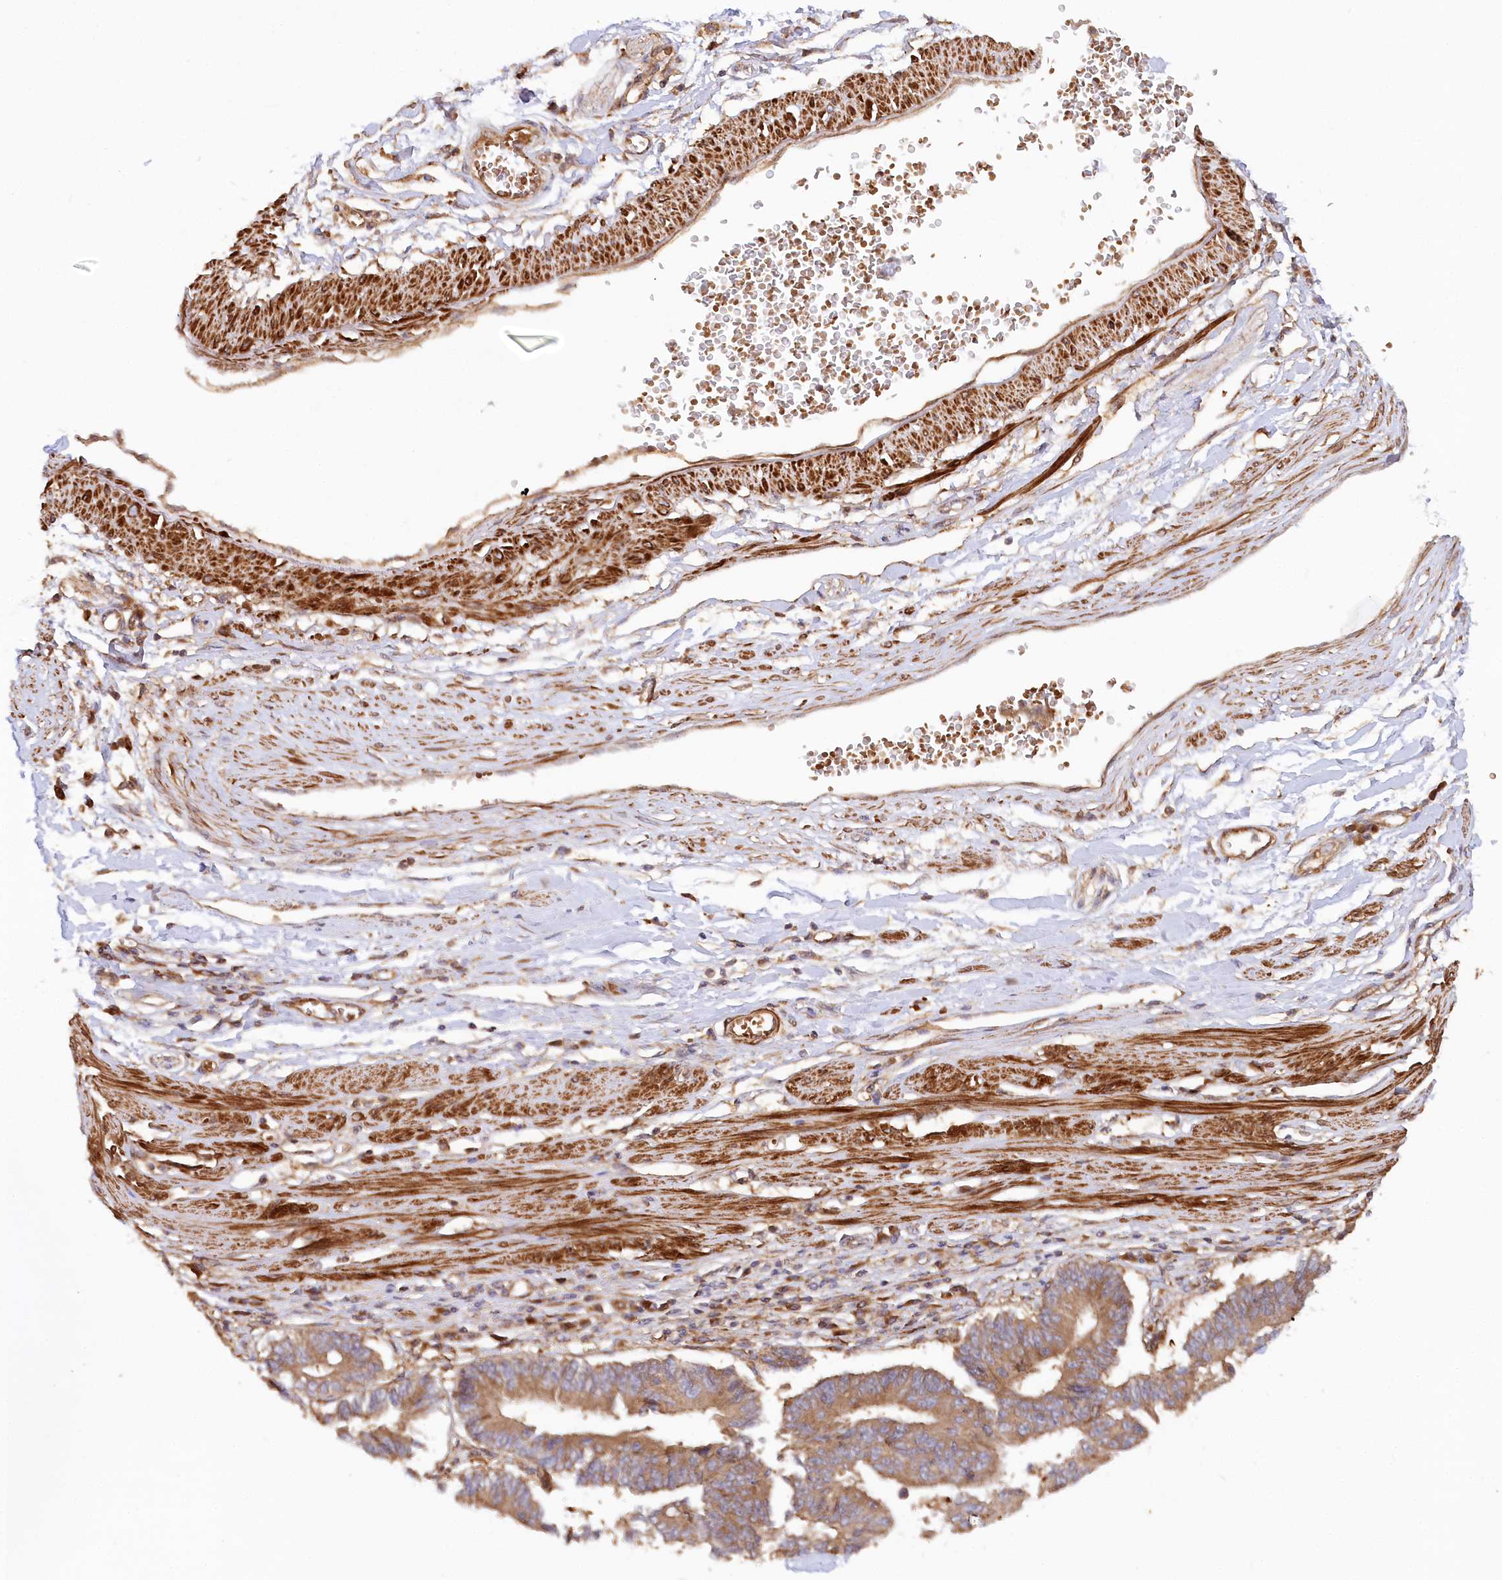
{"staining": {"intensity": "moderate", "quantity": ">75%", "location": "cytoplasmic/membranous"}, "tissue": "stomach cancer", "cell_type": "Tumor cells", "image_type": "cancer", "snomed": [{"axis": "morphology", "description": "Adenocarcinoma, NOS"}, {"axis": "topography", "description": "Stomach"}], "caption": "Brown immunohistochemical staining in human stomach adenocarcinoma reveals moderate cytoplasmic/membranous positivity in approximately >75% of tumor cells. The protein is shown in brown color, while the nuclei are stained blue.", "gene": "PAIP2", "patient": {"sex": "male", "age": 59}}